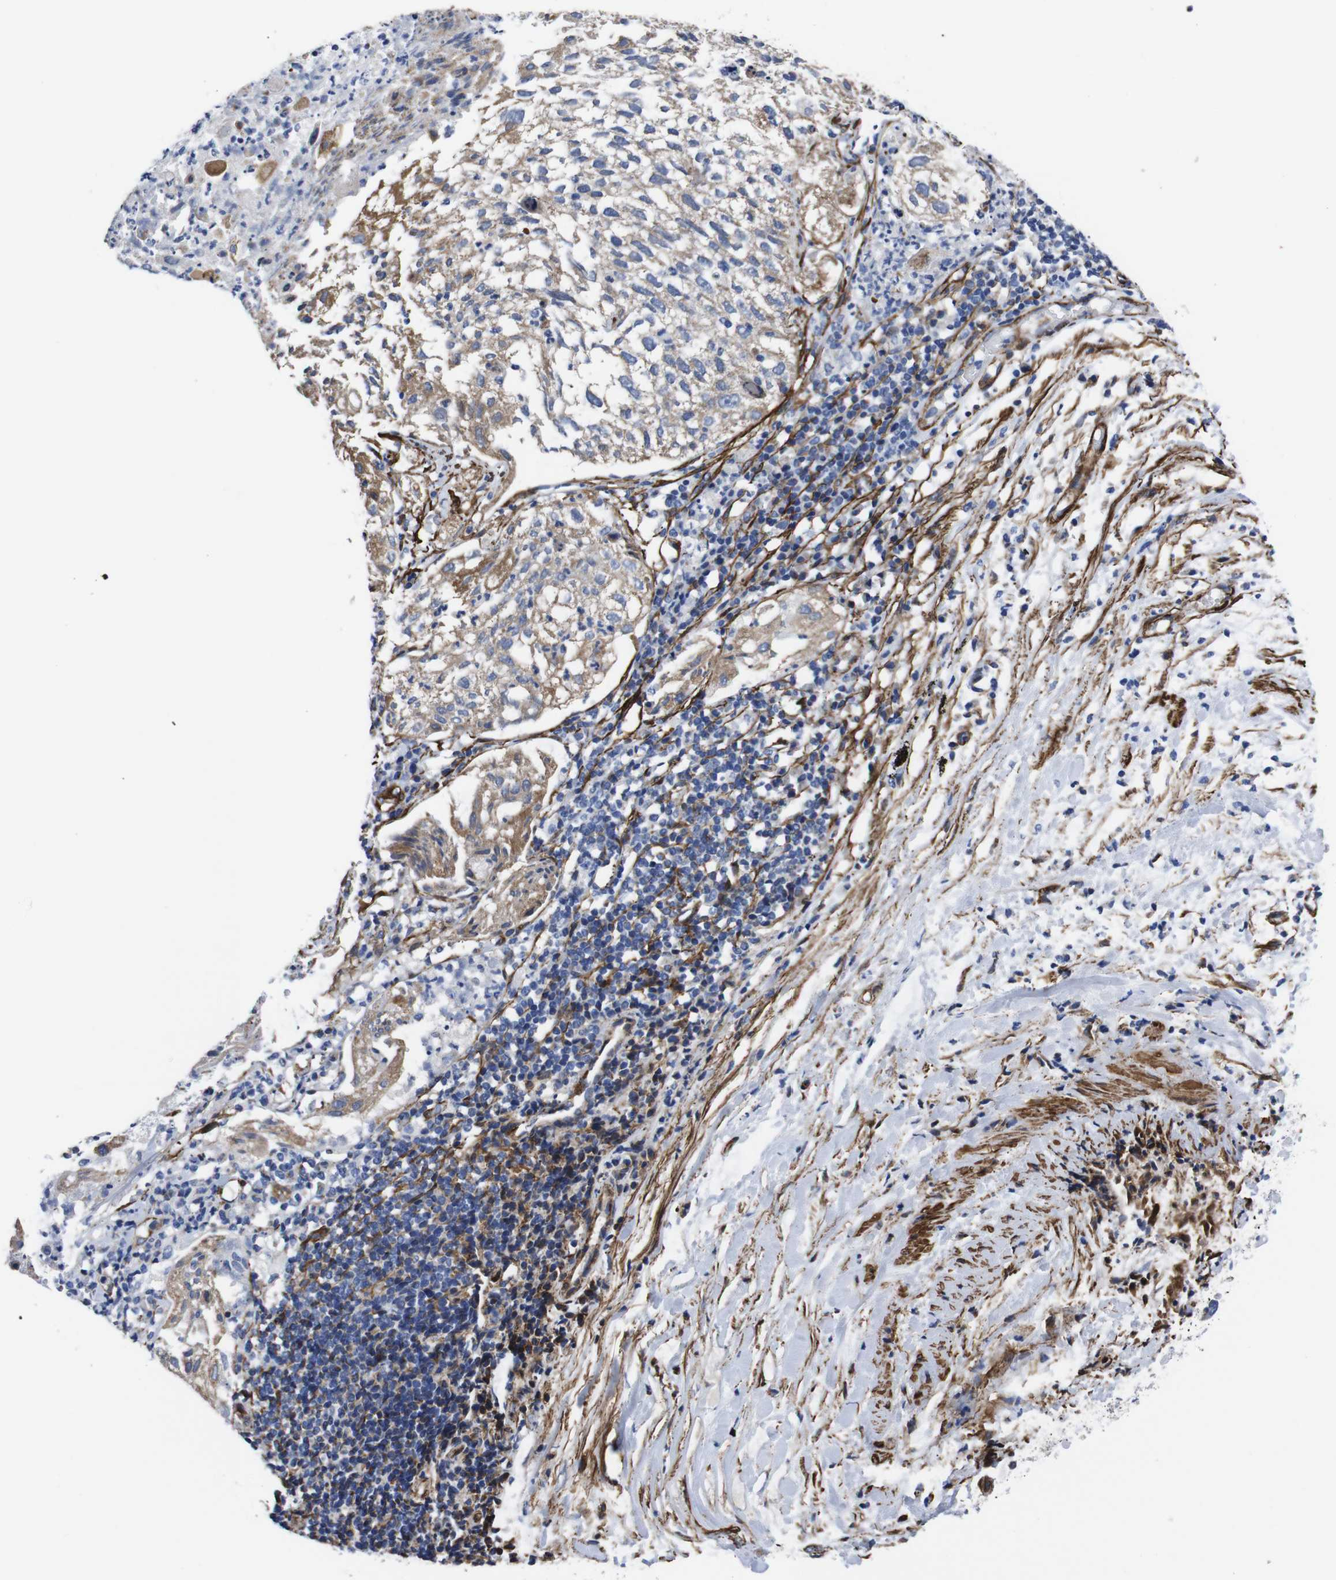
{"staining": {"intensity": "weak", "quantity": ">75%", "location": "cytoplasmic/membranous"}, "tissue": "lung cancer", "cell_type": "Tumor cells", "image_type": "cancer", "snomed": [{"axis": "morphology", "description": "Inflammation, NOS"}, {"axis": "morphology", "description": "Squamous cell carcinoma, NOS"}, {"axis": "topography", "description": "Lymph node"}, {"axis": "topography", "description": "Soft tissue"}, {"axis": "topography", "description": "Lung"}], "caption": "Human lung cancer (squamous cell carcinoma) stained for a protein (brown) shows weak cytoplasmic/membranous positive staining in approximately >75% of tumor cells.", "gene": "WNT10A", "patient": {"sex": "male", "age": 66}}